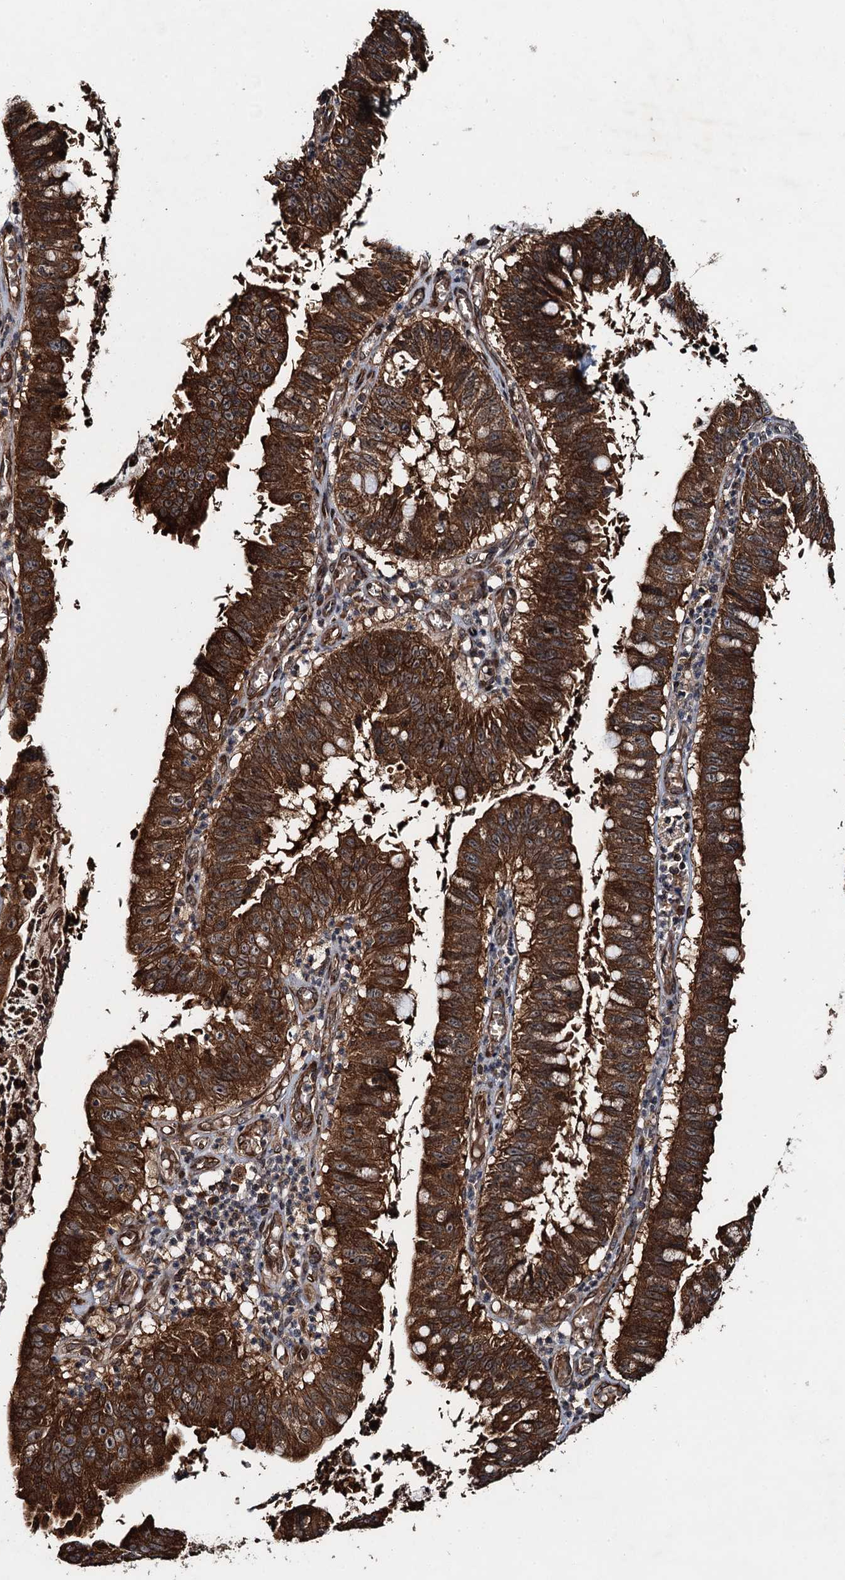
{"staining": {"intensity": "strong", "quantity": ">75%", "location": "cytoplasmic/membranous"}, "tissue": "stomach cancer", "cell_type": "Tumor cells", "image_type": "cancer", "snomed": [{"axis": "morphology", "description": "Adenocarcinoma, NOS"}, {"axis": "topography", "description": "Stomach"}], "caption": "There is high levels of strong cytoplasmic/membranous expression in tumor cells of stomach cancer, as demonstrated by immunohistochemical staining (brown color).", "gene": "SNX32", "patient": {"sex": "male", "age": 59}}